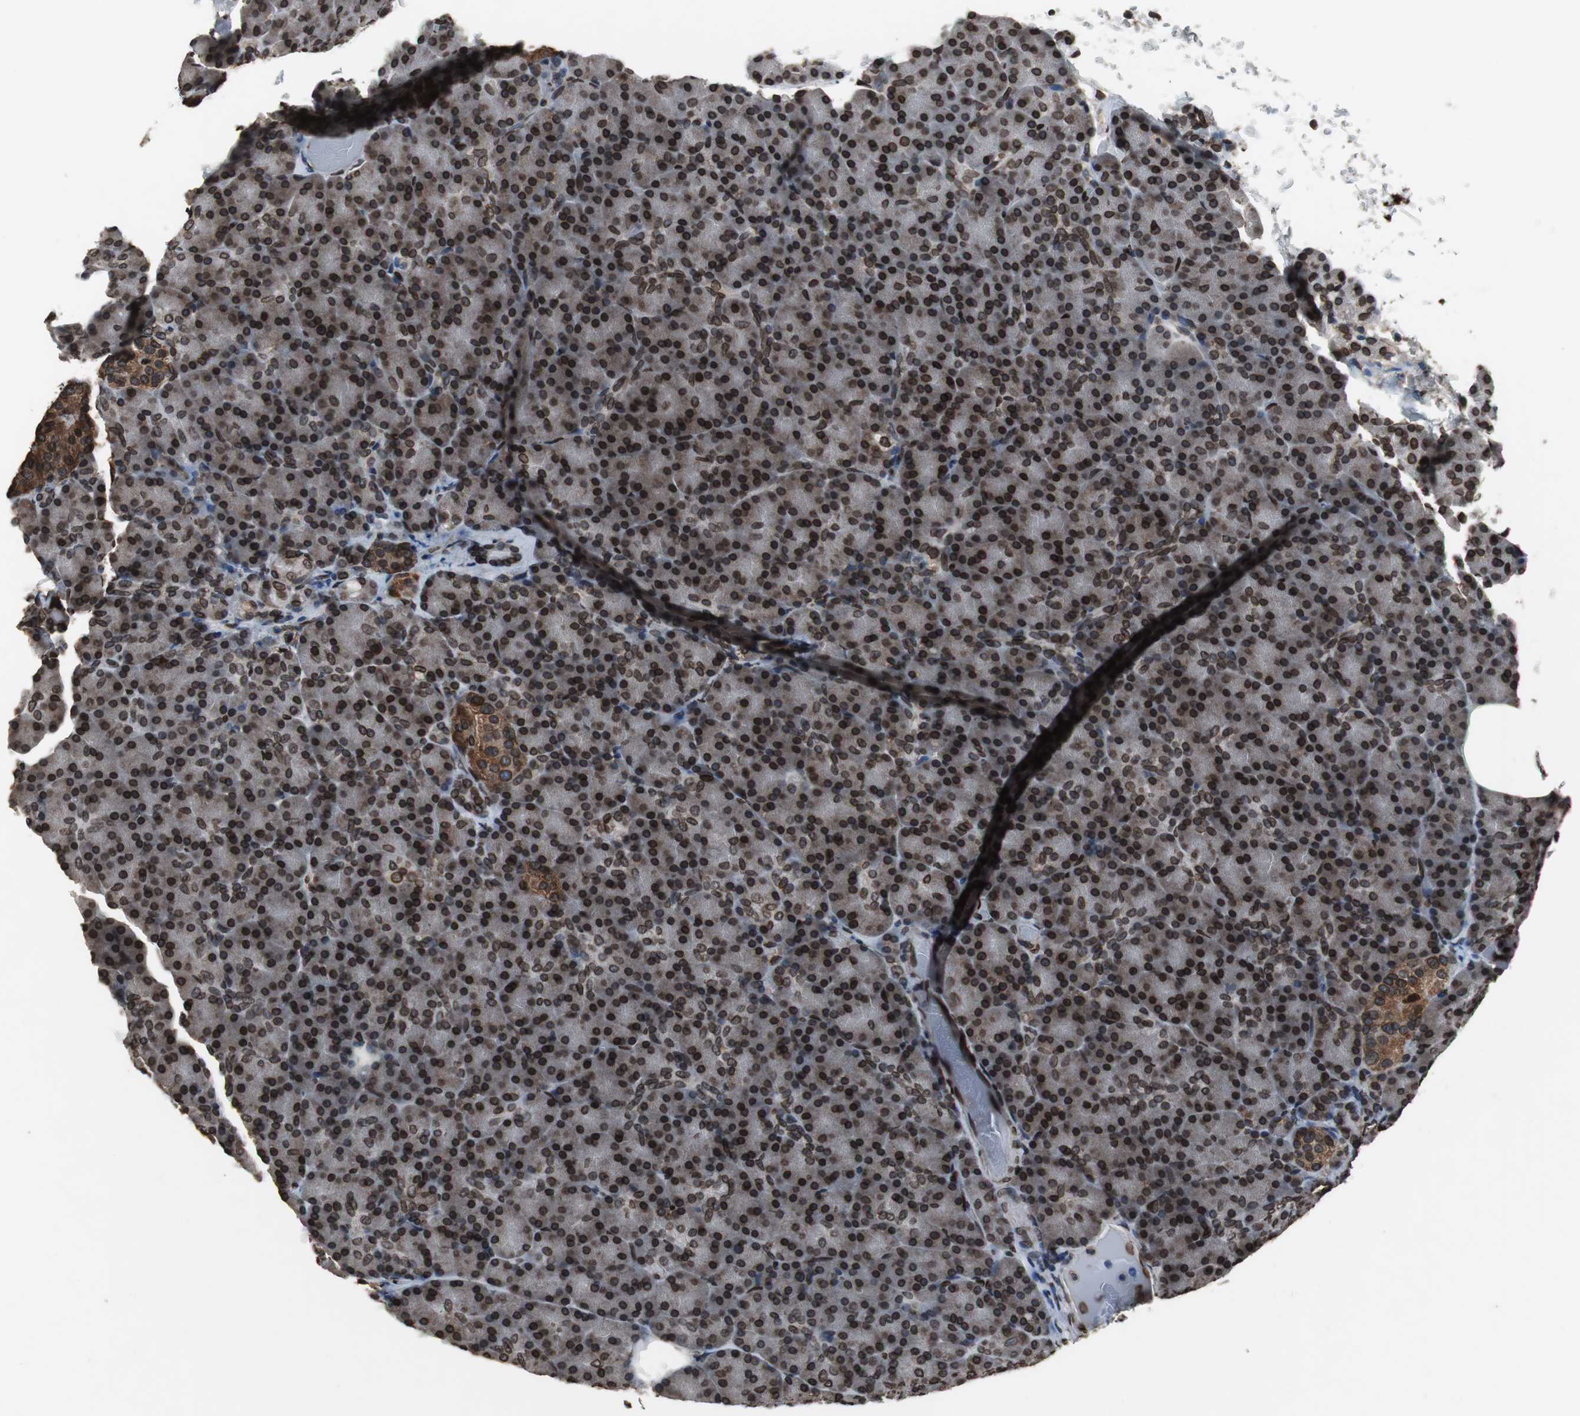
{"staining": {"intensity": "strong", "quantity": ">75%", "location": "cytoplasmic/membranous,nuclear"}, "tissue": "pancreas", "cell_type": "Exocrine glandular cells", "image_type": "normal", "snomed": [{"axis": "morphology", "description": "Normal tissue, NOS"}, {"axis": "topography", "description": "Pancreas"}], "caption": "Pancreas stained with a brown dye exhibits strong cytoplasmic/membranous,nuclear positive staining in about >75% of exocrine glandular cells.", "gene": "LMNA", "patient": {"sex": "female", "age": 43}}